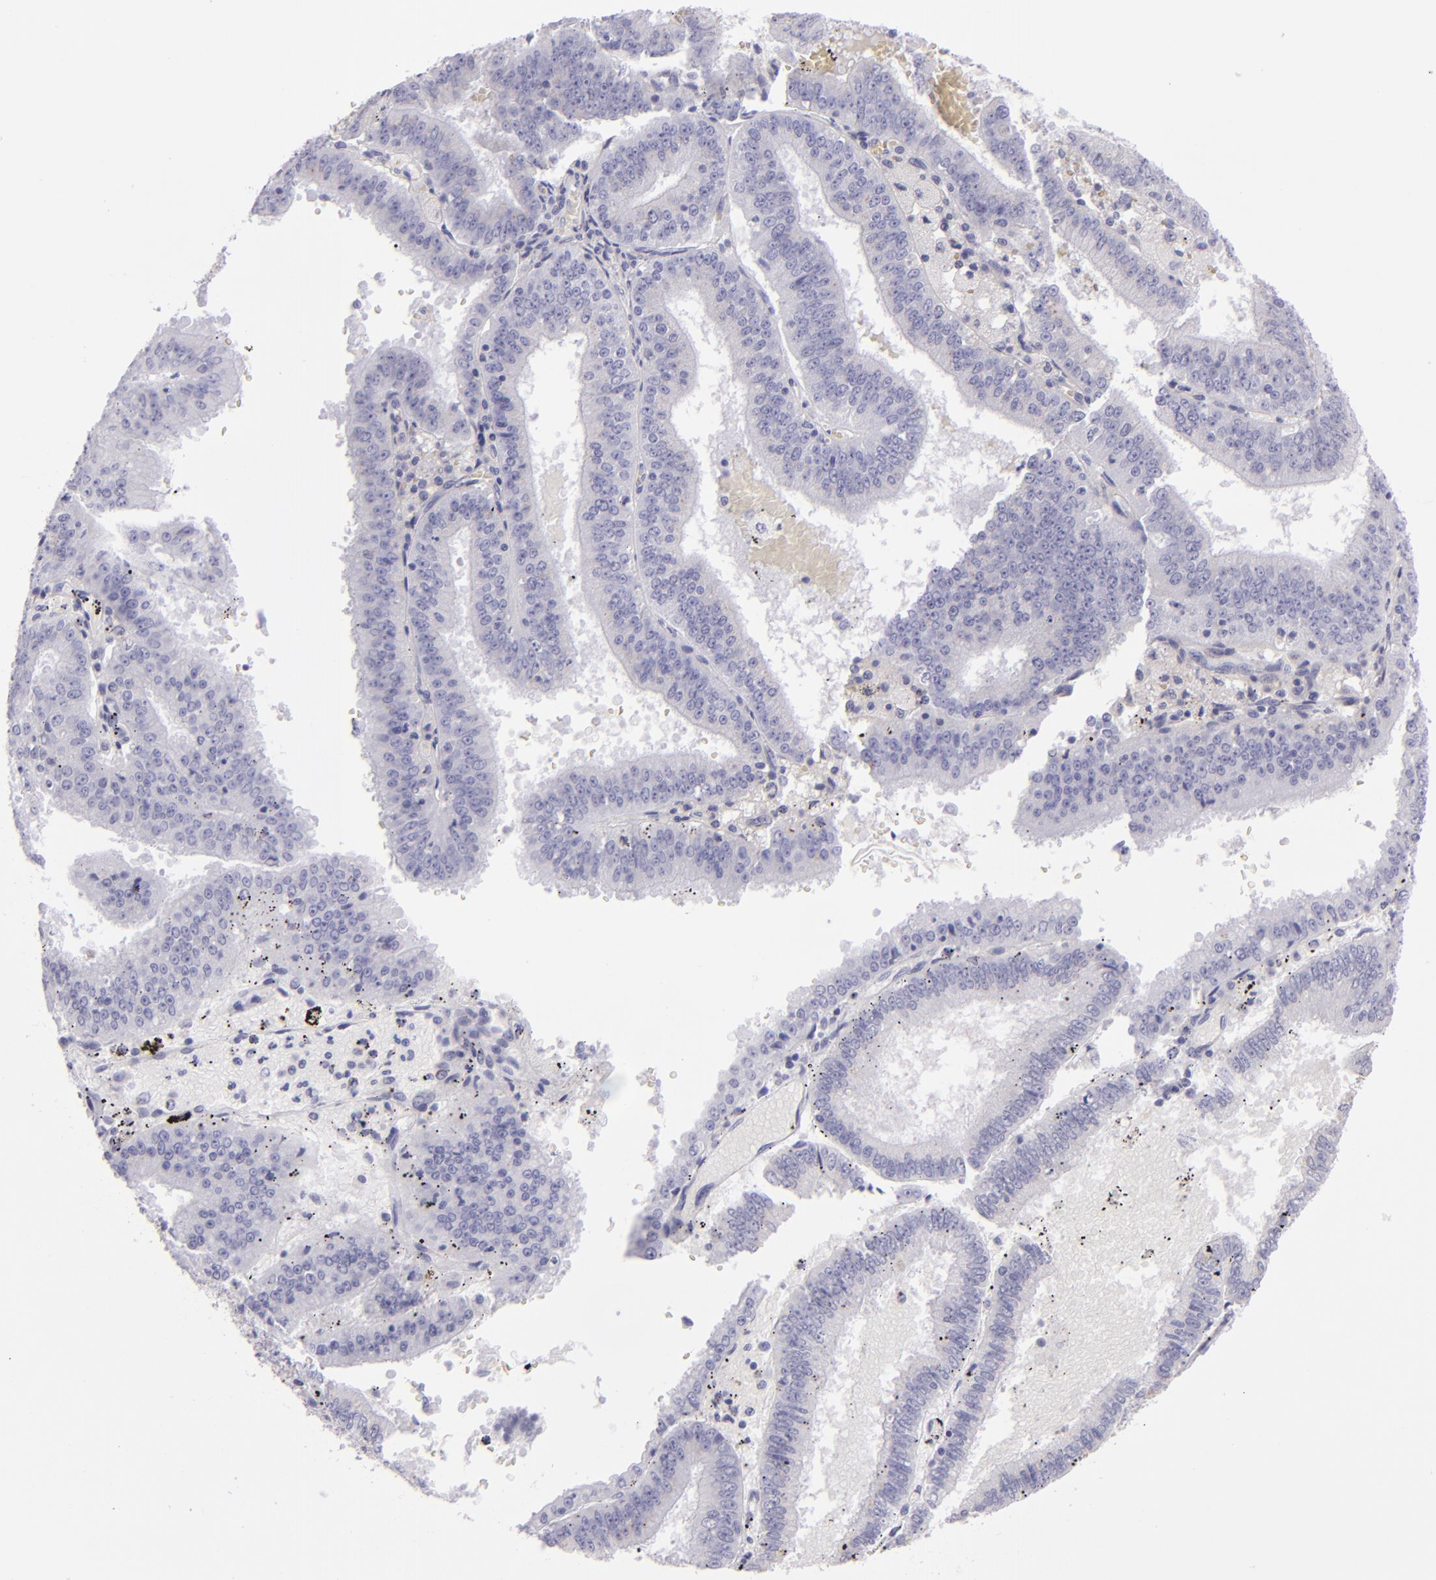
{"staining": {"intensity": "negative", "quantity": "none", "location": "none"}, "tissue": "endometrial cancer", "cell_type": "Tumor cells", "image_type": "cancer", "snomed": [{"axis": "morphology", "description": "Adenocarcinoma, NOS"}, {"axis": "topography", "description": "Endometrium"}], "caption": "Adenocarcinoma (endometrial) was stained to show a protein in brown. There is no significant positivity in tumor cells.", "gene": "MUC5AC", "patient": {"sex": "female", "age": 66}}